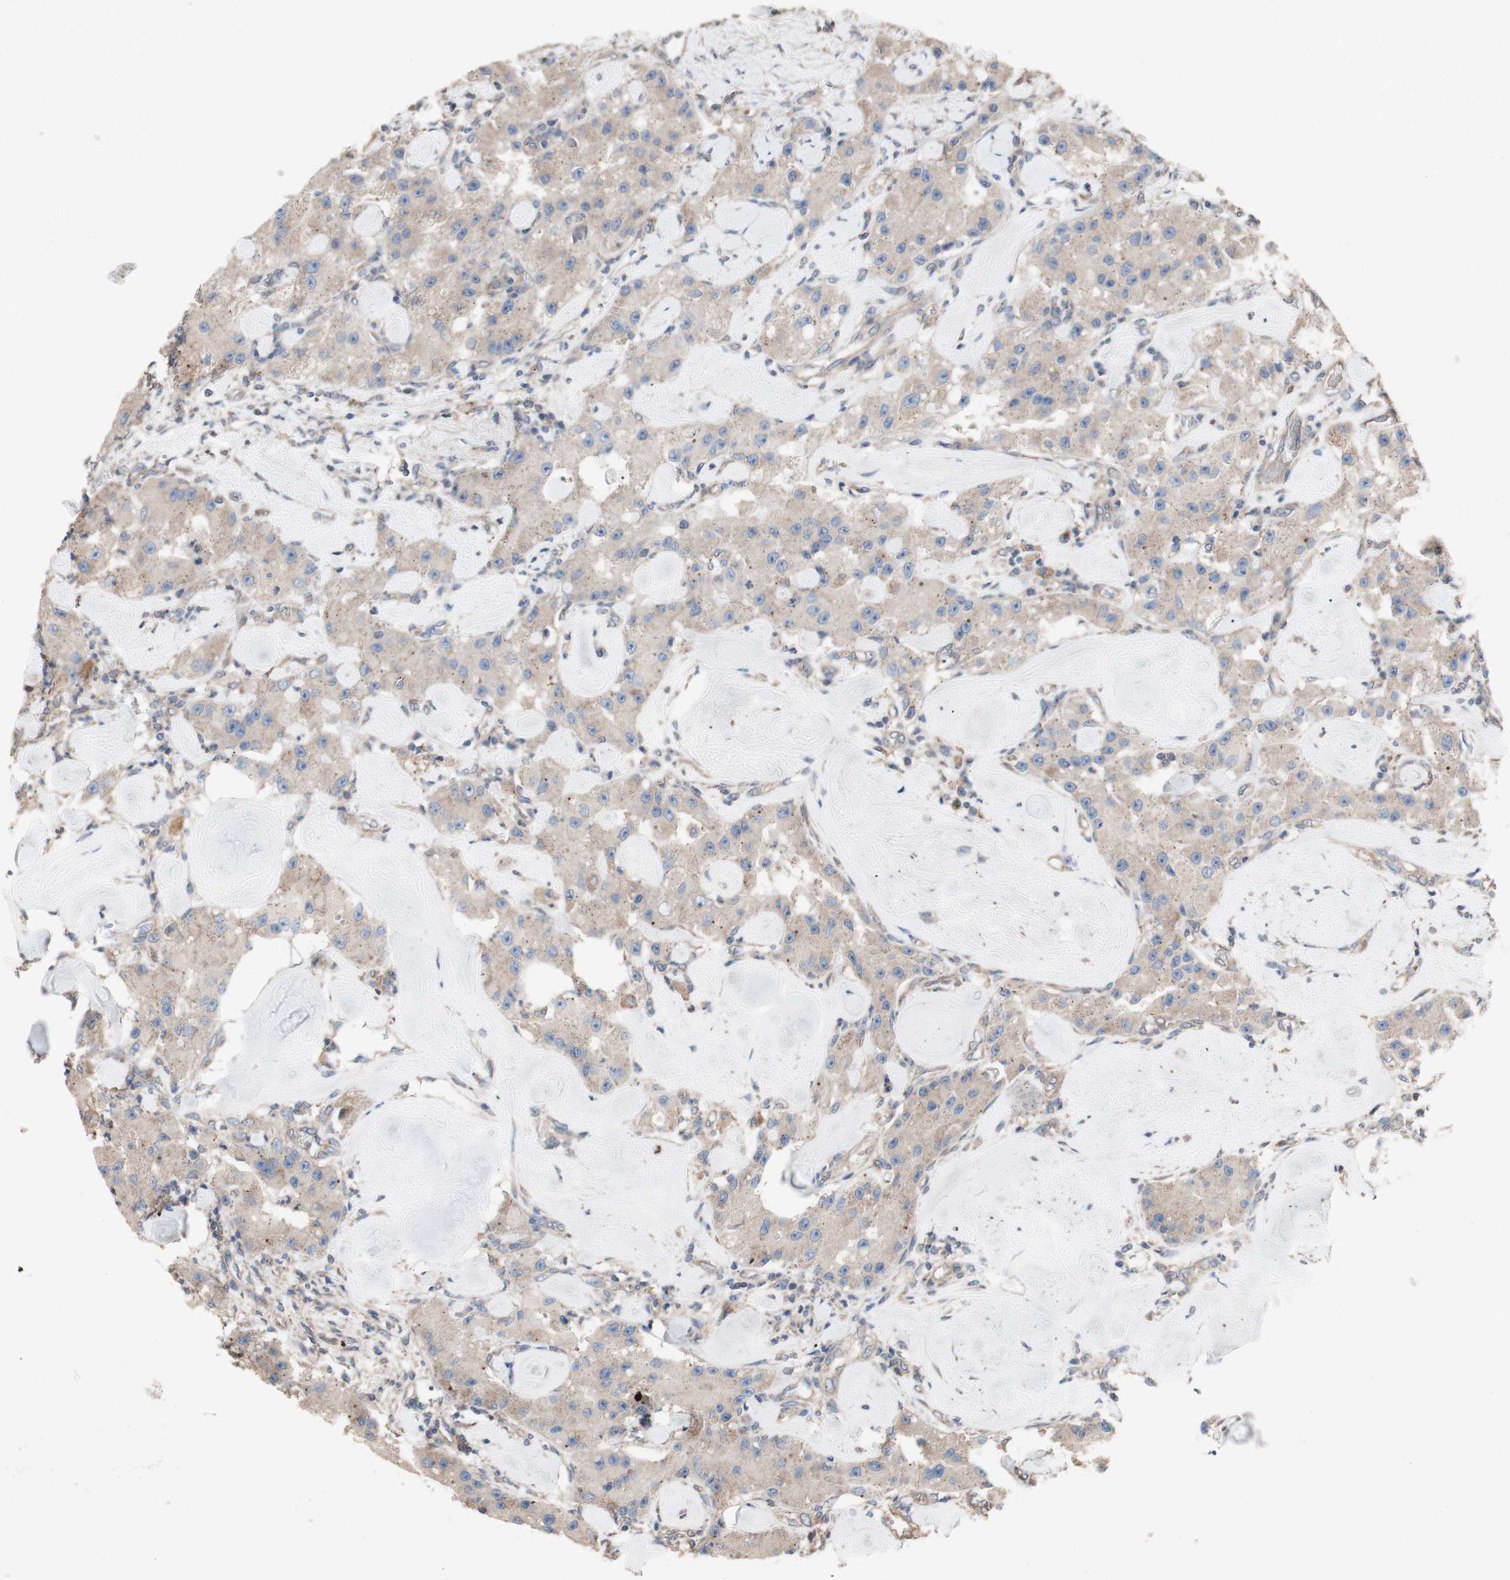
{"staining": {"intensity": "weak", "quantity": ">75%", "location": "cytoplasmic/membranous"}, "tissue": "carcinoid", "cell_type": "Tumor cells", "image_type": "cancer", "snomed": [{"axis": "morphology", "description": "Carcinoid, malignant, NOS"}, {"axis": "topography", "description": "Pancreas"}], "caption": "This is a histology image of immunohistochemistry staining of carcinoid (malignant), which shows weak expression in the cytoplasmic/membranous of tumor cells.", "gene": "COPB1", "patient": {"sex": "male", "age": 41}}